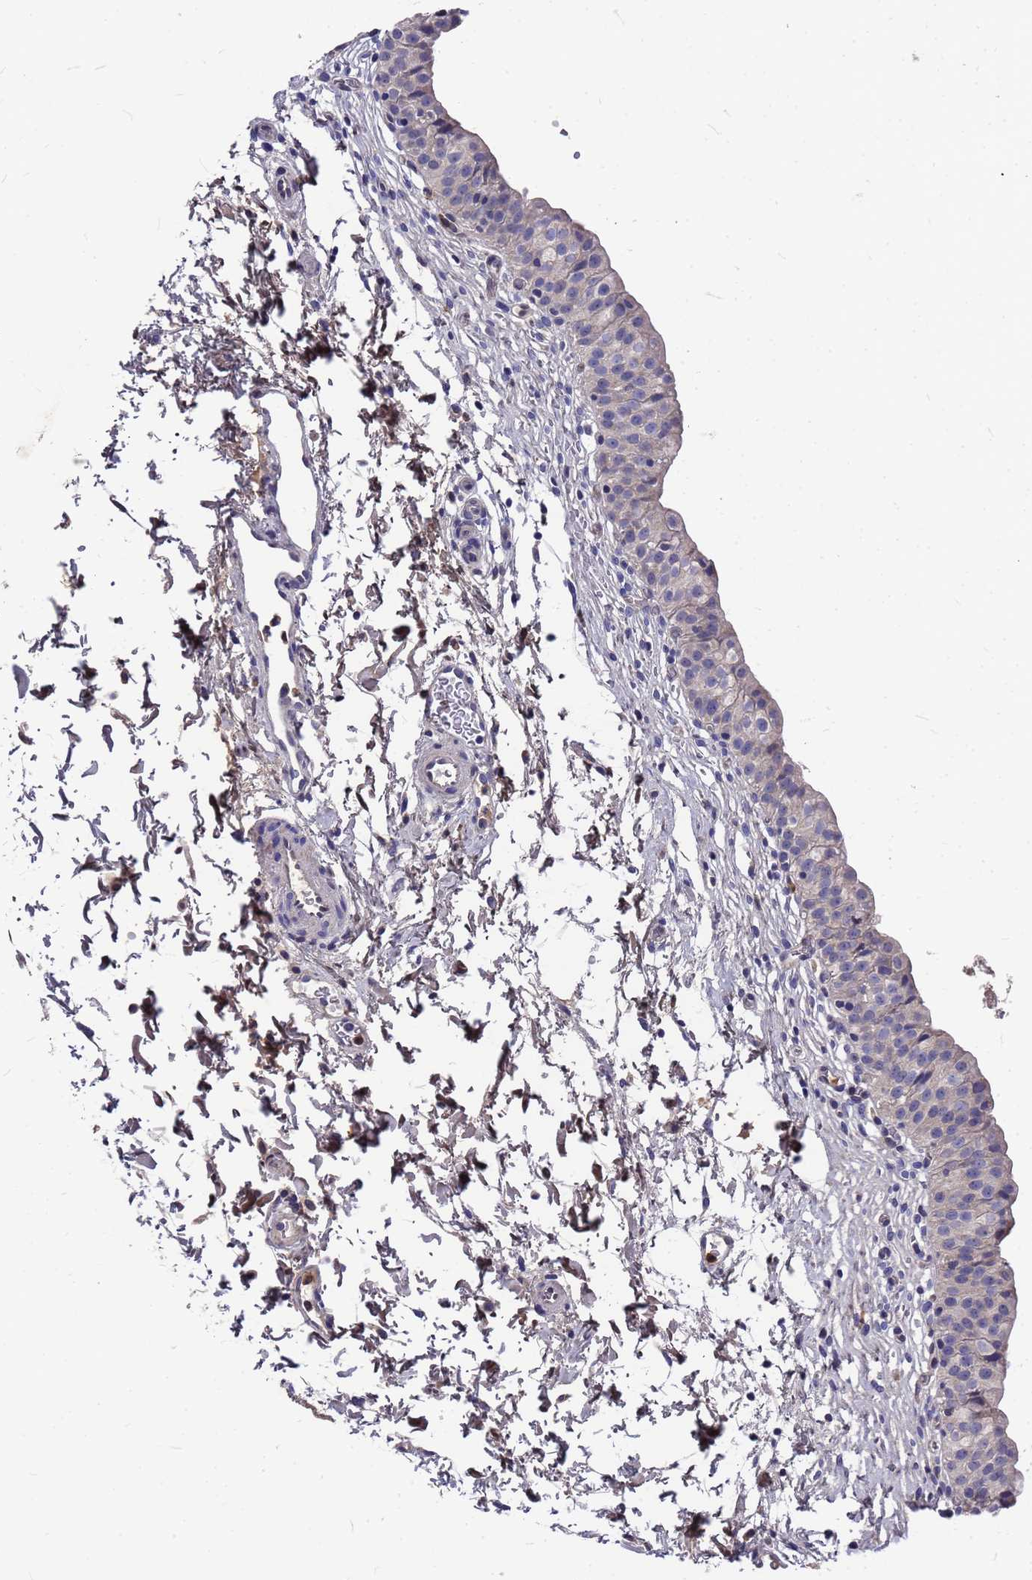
{"staining": {"intensity": "weak", "quantity": "25%-75%", "location": "cytoplasmic/membranous"}, "tissue": "urinary bladder", "cell_type": "Urothelial cells", "image_type": "normal", "snomed": [{"axis": "morphology", "description": "Normal tissue, NOS"}, {"axis": "topography", "description": "Urinary bladder"}, {"axis": "topography", "description": "Peripheral nerve tissue"}], "caption": "This is a histology image of immunohistochemistry staining of unremarkable urinary bladder, which shows weak expression in the cytoplasmic/membranous of urothelial cells.", "gene": "ZNF717", "patient": {"sex": "male", "age": 55}}